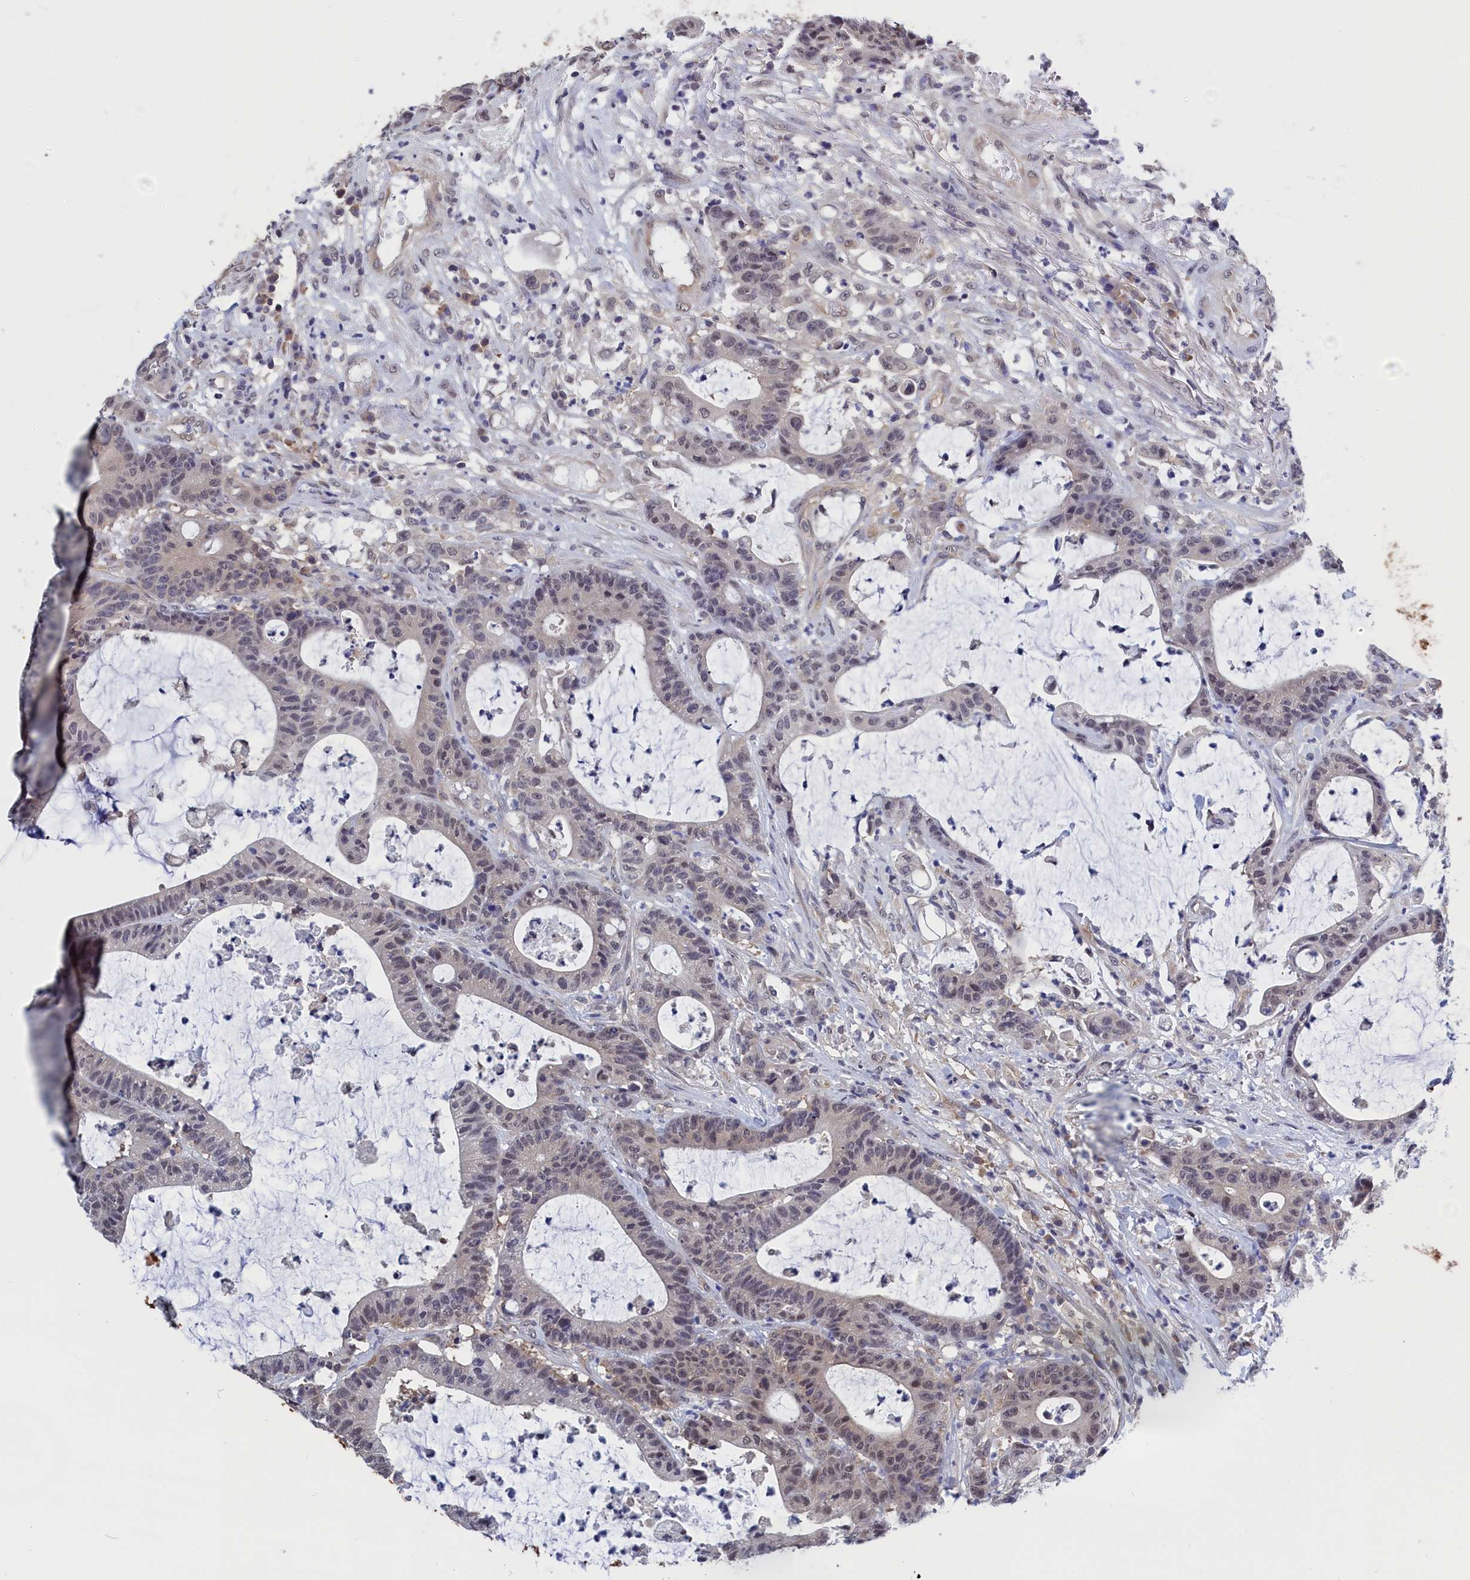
{"staining": {"intensity": "weak", "quantity": "<25%", "location": "cytoplasmic/membranous,nuclear"}, "tissue": "colorectal cancer", "cell_type": "Tumor cells", "image_type": "cancer", "snomed": [{"axis": "morphology", "description": "Adenocarcinoma, NOS"}, {"axis": "topography", "description": "Colon"}], "caption": "The image shows no staining of tumor cells in colorectal adenocarcinoma. (DAB (3,3'-diaminobenzidine) immunohistochemistry, high magnification).", "gene": "PGP", "patient": {"sex": "female", "age": 84}}